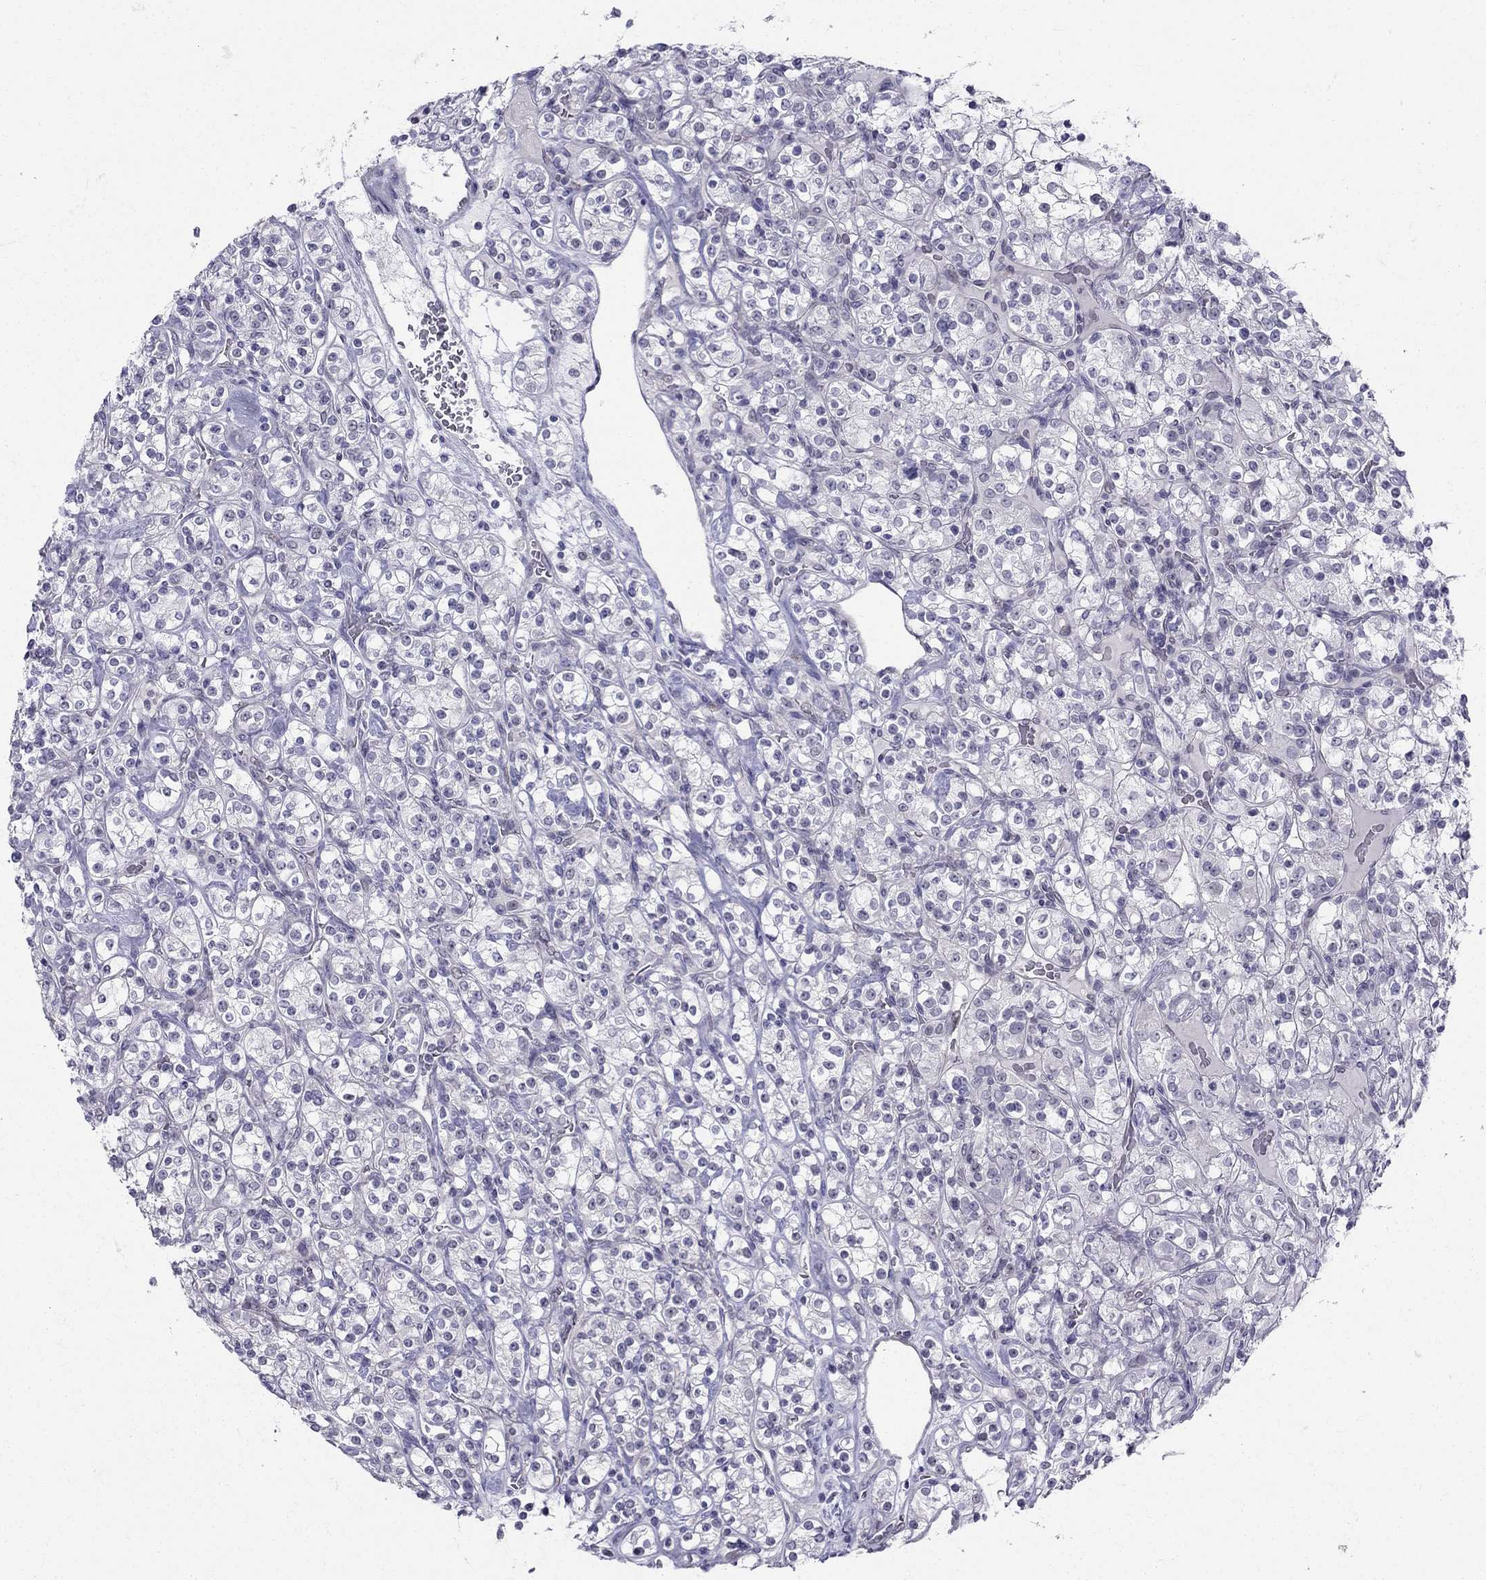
{"staining": {"intensity": "negative", "quantity": "none", "location": "none"}, "tissue": "renal cancer", "cell_type": "Tumor cells", "image_type": "cancer", "snomed": [{"axis": "morphology", "description": "Adenocarcinoma, NOS"}, {"axis": "topography", "description": "Kidney"}], "caption": "Photomicrograph shows no significant protein staining in tumor cells of adenocarcinoma (renal). Brightfield microscopy of IHC stained with DAB (3,3'-diaminobenzidine) (brown) and hematoxylin (blue), captured at high magnification.", "gene": "BAG5", "patient": {"sex": "male", "age": 77}}